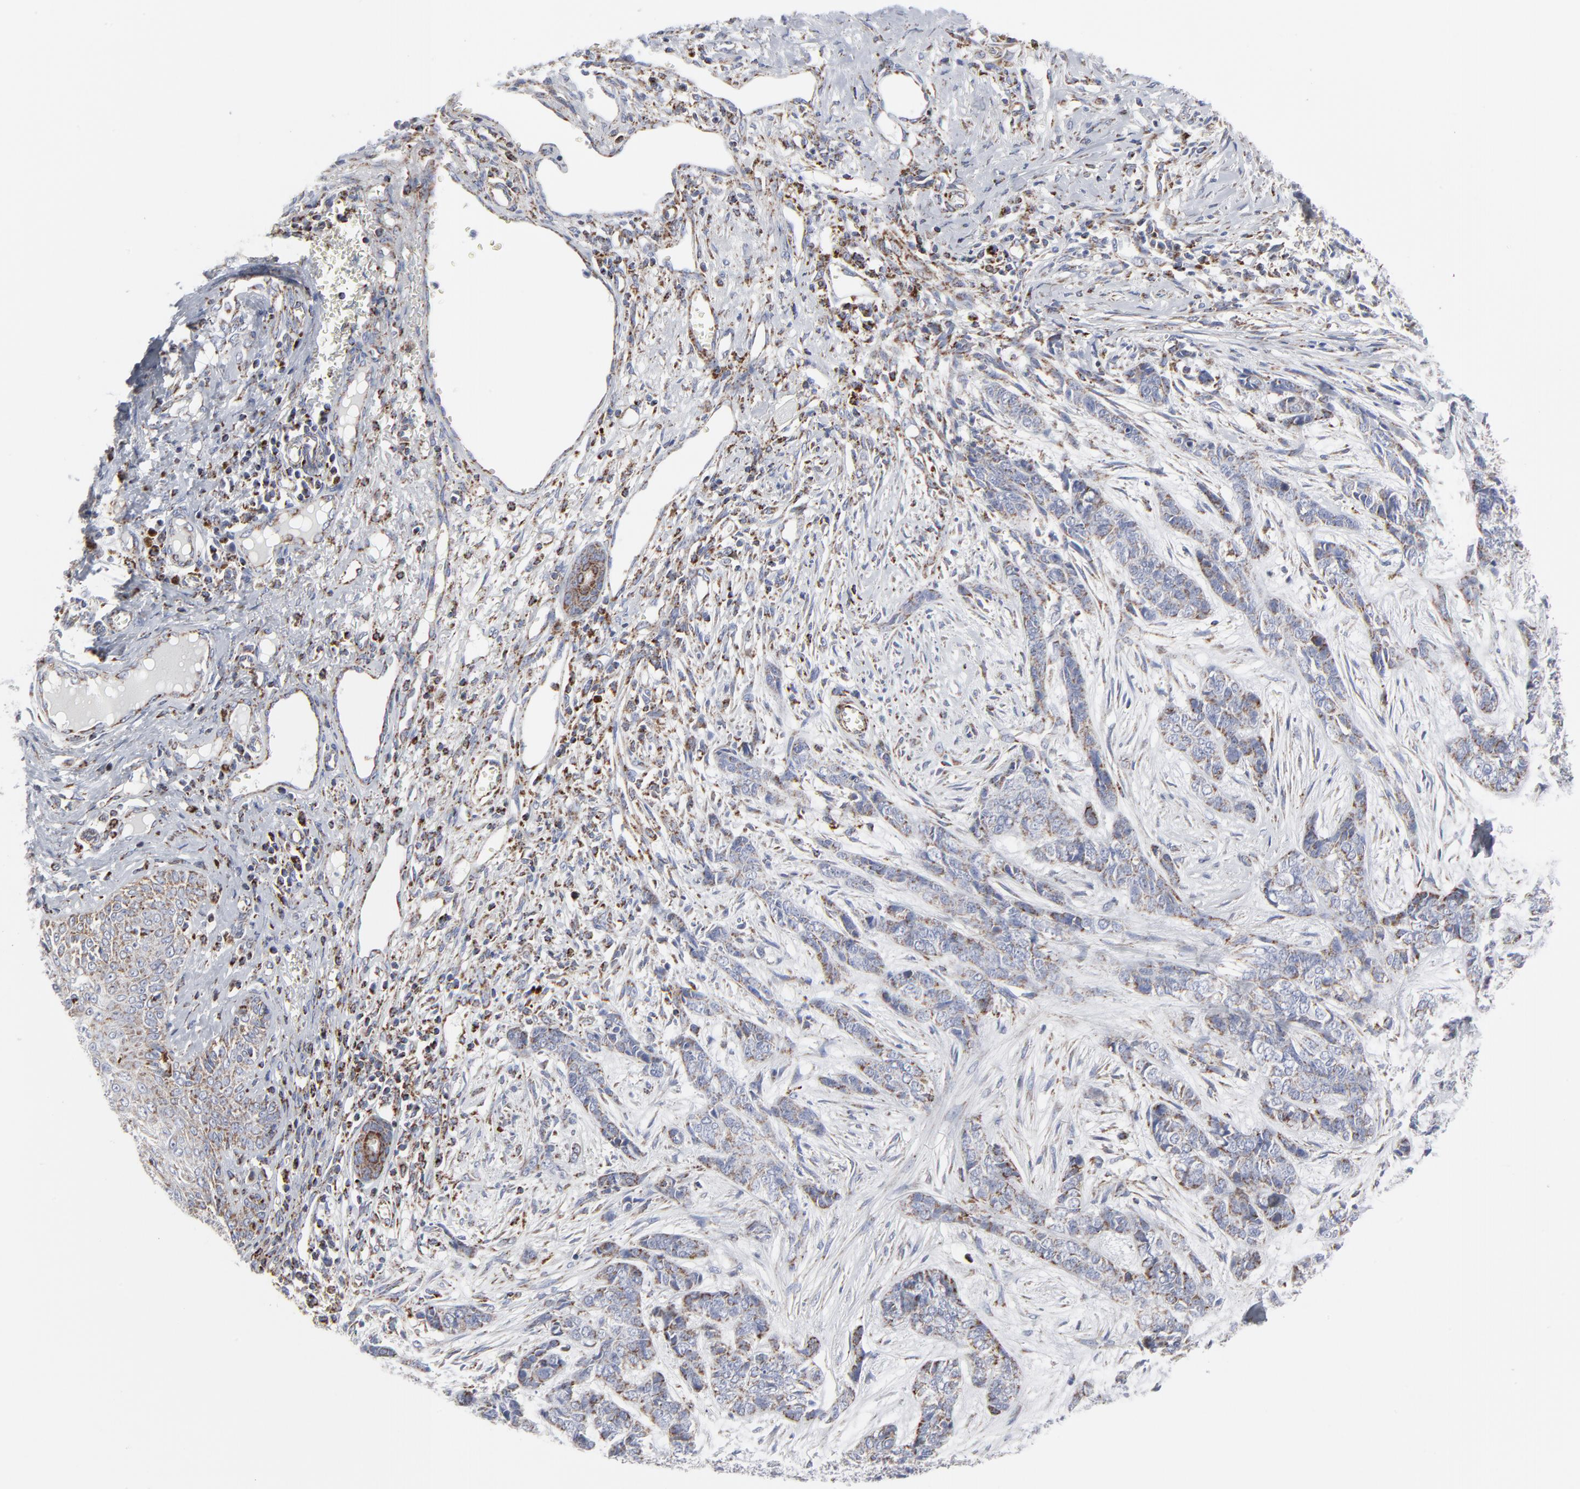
{"staining": {"intensity": "weak", "quantity": "<25%", "location": "cytoplasmic/membranous"}, "tissue": "skin cancer", "cell_type": "Tumor cells", "image_type": "cancer", "snomed": [{"axis": "morphology", "description": "Basal cell carcinoma"}, {"axis": "topography", "description": "Skin"}], "caption": "Immunohistochemistry (IHC) of skin cancer exhibits no expression in tumor cells.", "gene": "TXNRD2", "patient": {"sex": "female", "age": 64}}